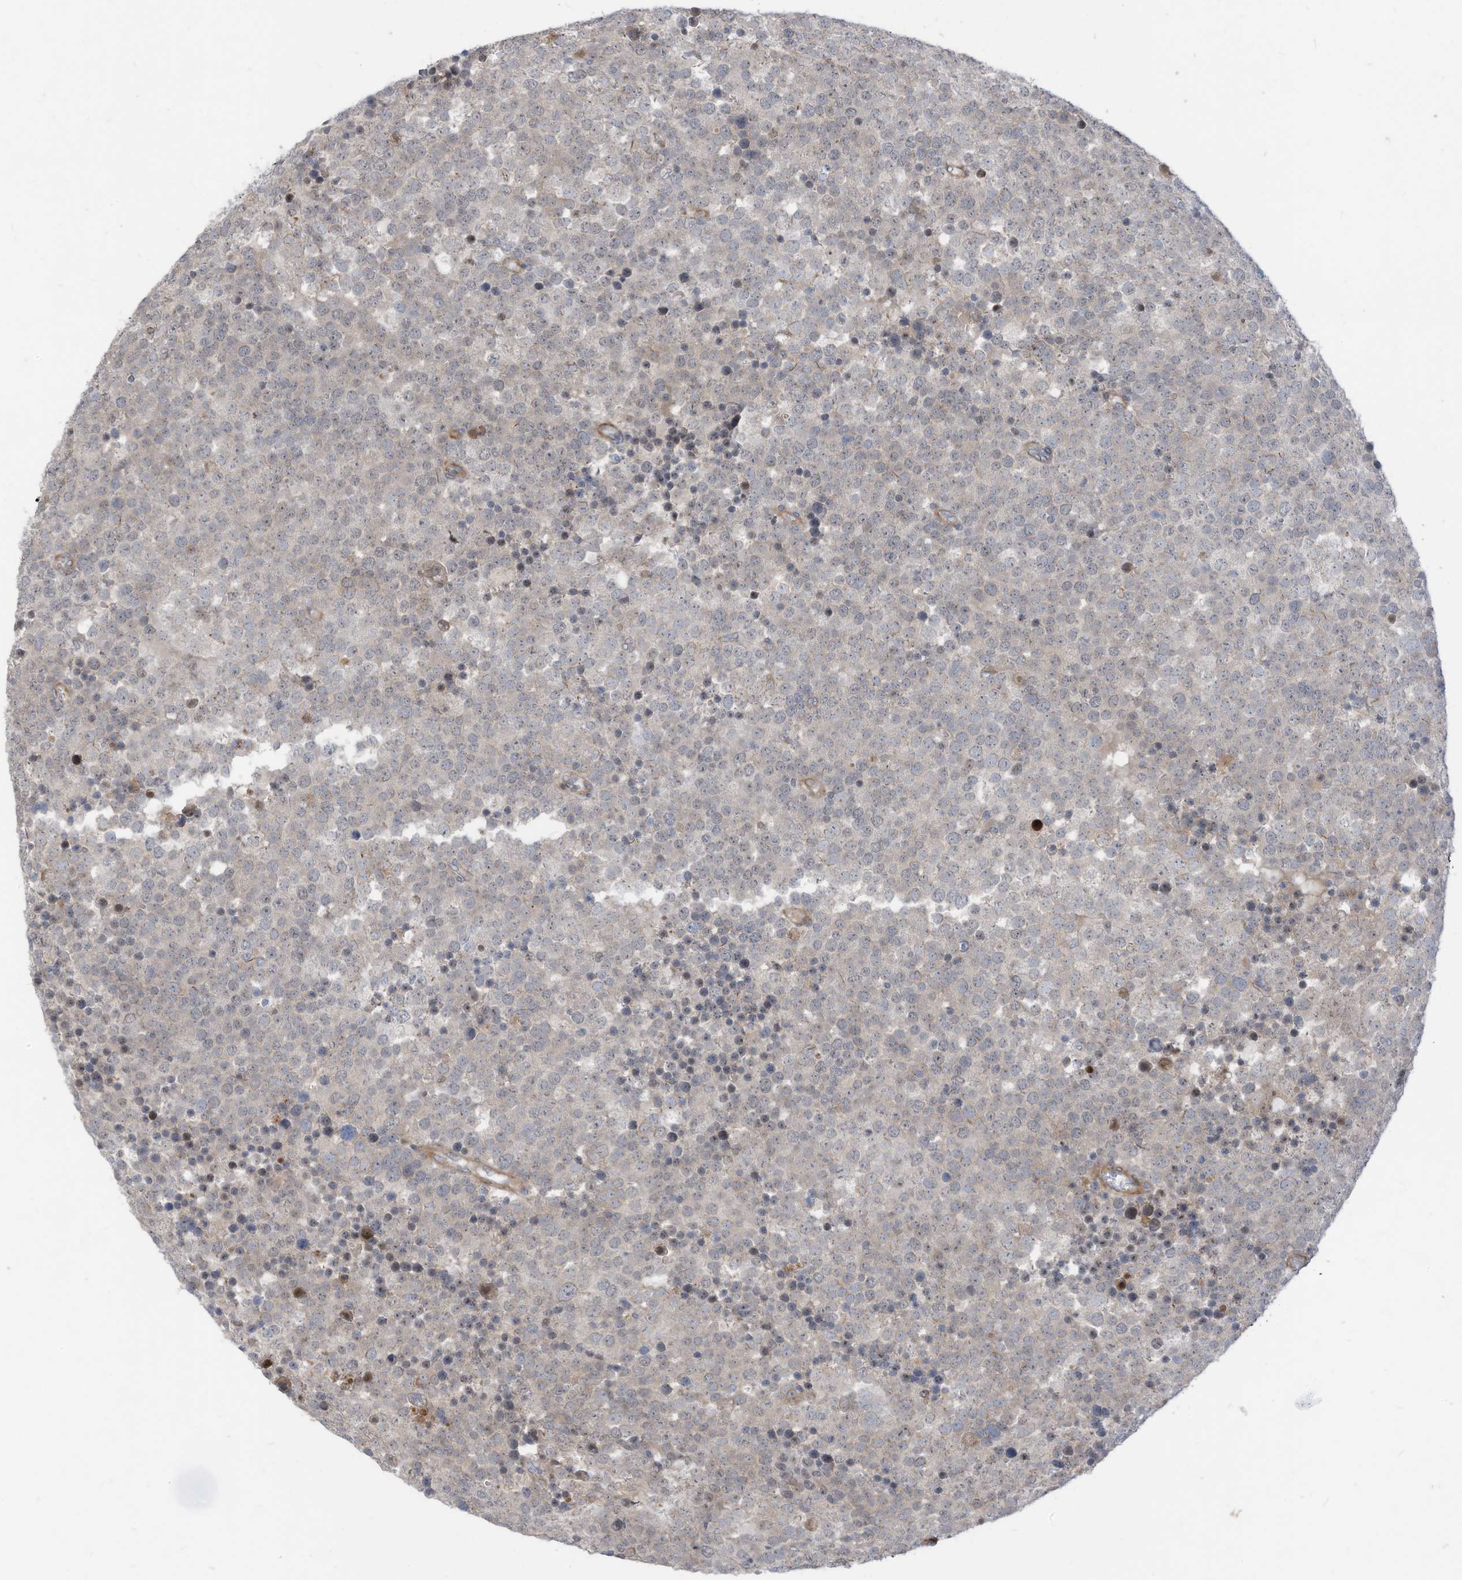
{"staining": {"intensity": "negative", "quantity": "none", "location": "none"}, "tissue": "testis cancer", "cell_type": "Tumor cells", "image_type": "cancer", "snomed": [{"axis": "morphology", "description": "Seminoma, NOS"}, {"axis": "topography", "description": "Testis"}], "caption": "The image shows no significant positivity in tumor cells of seminoma (testis).", "gene": "GPATCH3", "patient": {"sex": "male", "age": 71}}